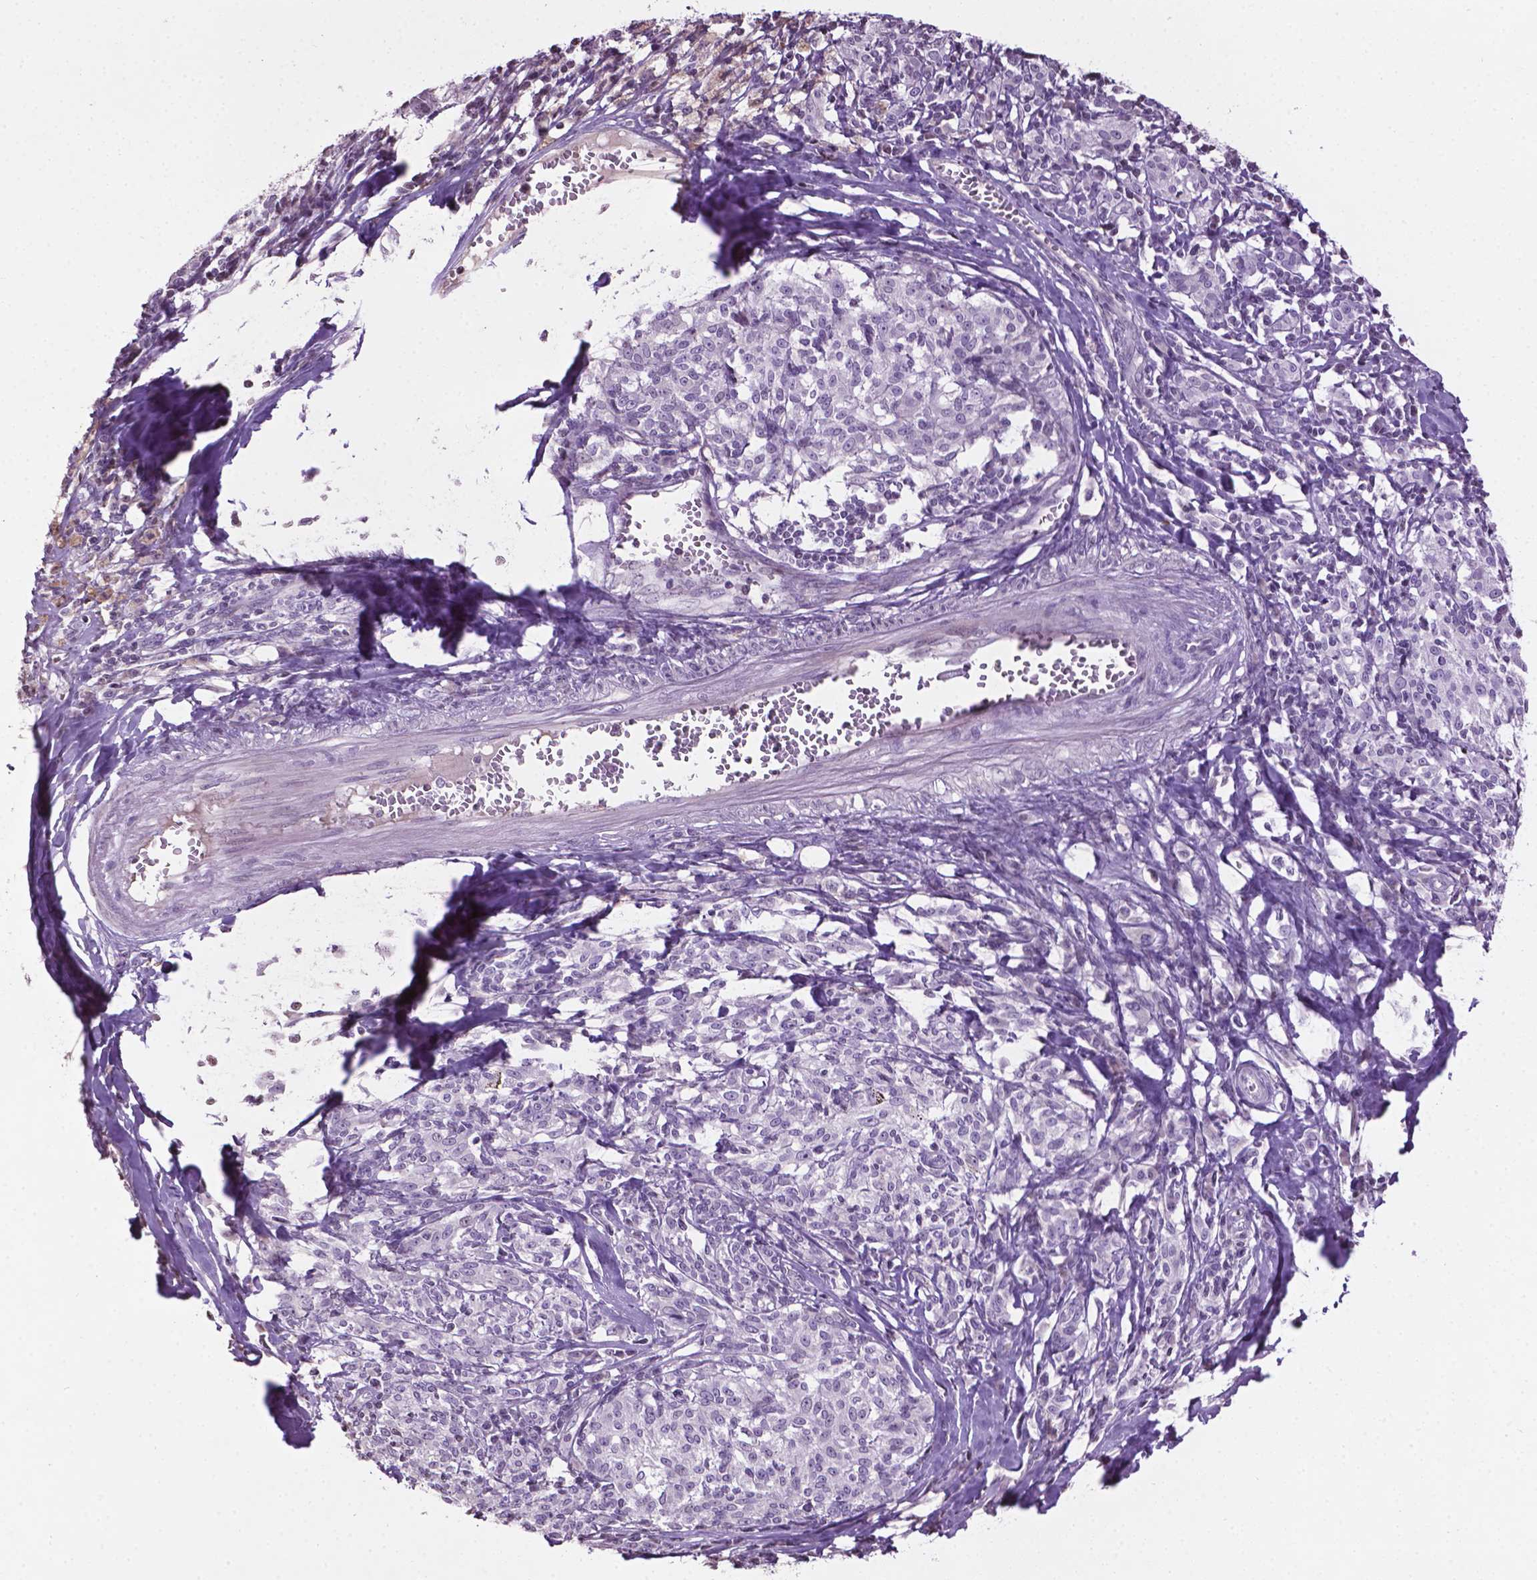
{"staining": {"intensity": "negative", "quantity": "none", "location": "none"}, "tissue": "melanoma", "cell_type": "Tumor cells", "image_type": "cancer", "snomed": [{"axis": "morphology", "description": "Malignant melanoma, NOS"}, {"axis": "topography", "description": "Skin"}], "caption": "Immunohistochemistry (IHC) micrograph of malignant melanoma stained for a protein (brown), which displays no staining in tumor cells.", "gene": "NTNG2", "patient": {"sex": "female", "age": 72}}